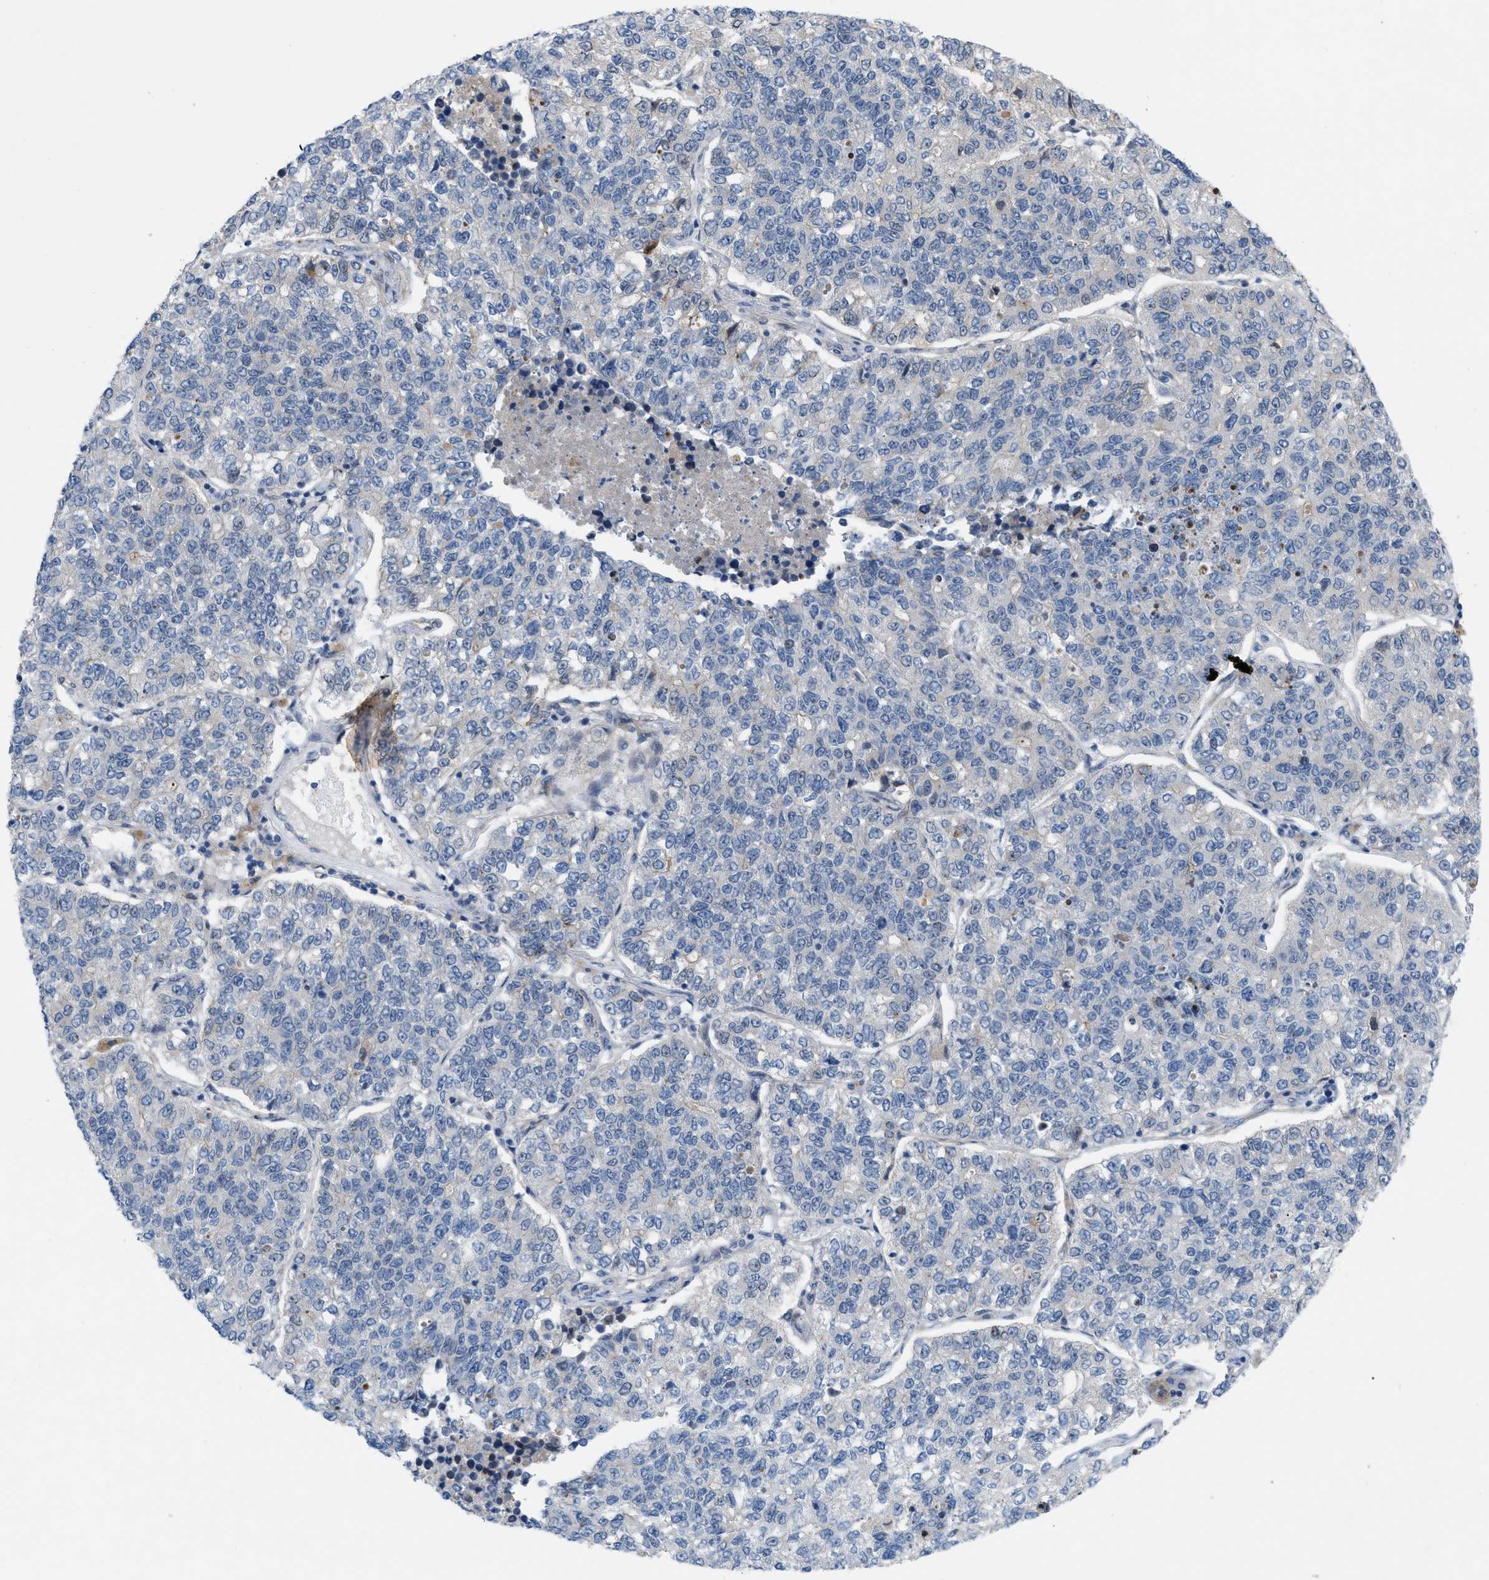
{"staining": {"intensity": "negative", "quantity": "none", "location": "none"}, "tissue": "lung cancer", "cell_type": "Tumor cells", "image_type": "cancer", "snomed": [{"axis": "morphology", "description": "Adenocarcinoma, NOS"}, {"axis": "topography", "description": "Lung"}], "caption": "This image is of adenocarcinoma (lung) stained with immunohistochemistry (IHC) to label a protein in brown with the nuclei are counter-stained blue. There is no staining in tumor cells. Brightfield microscopy of immunohistochemistry (IHC) stained with DAB (brown) and hematoxylin (blue), captured at high magnification.", "gene": "NDEL1", "patient": {"sex": "male", "age": 49}}